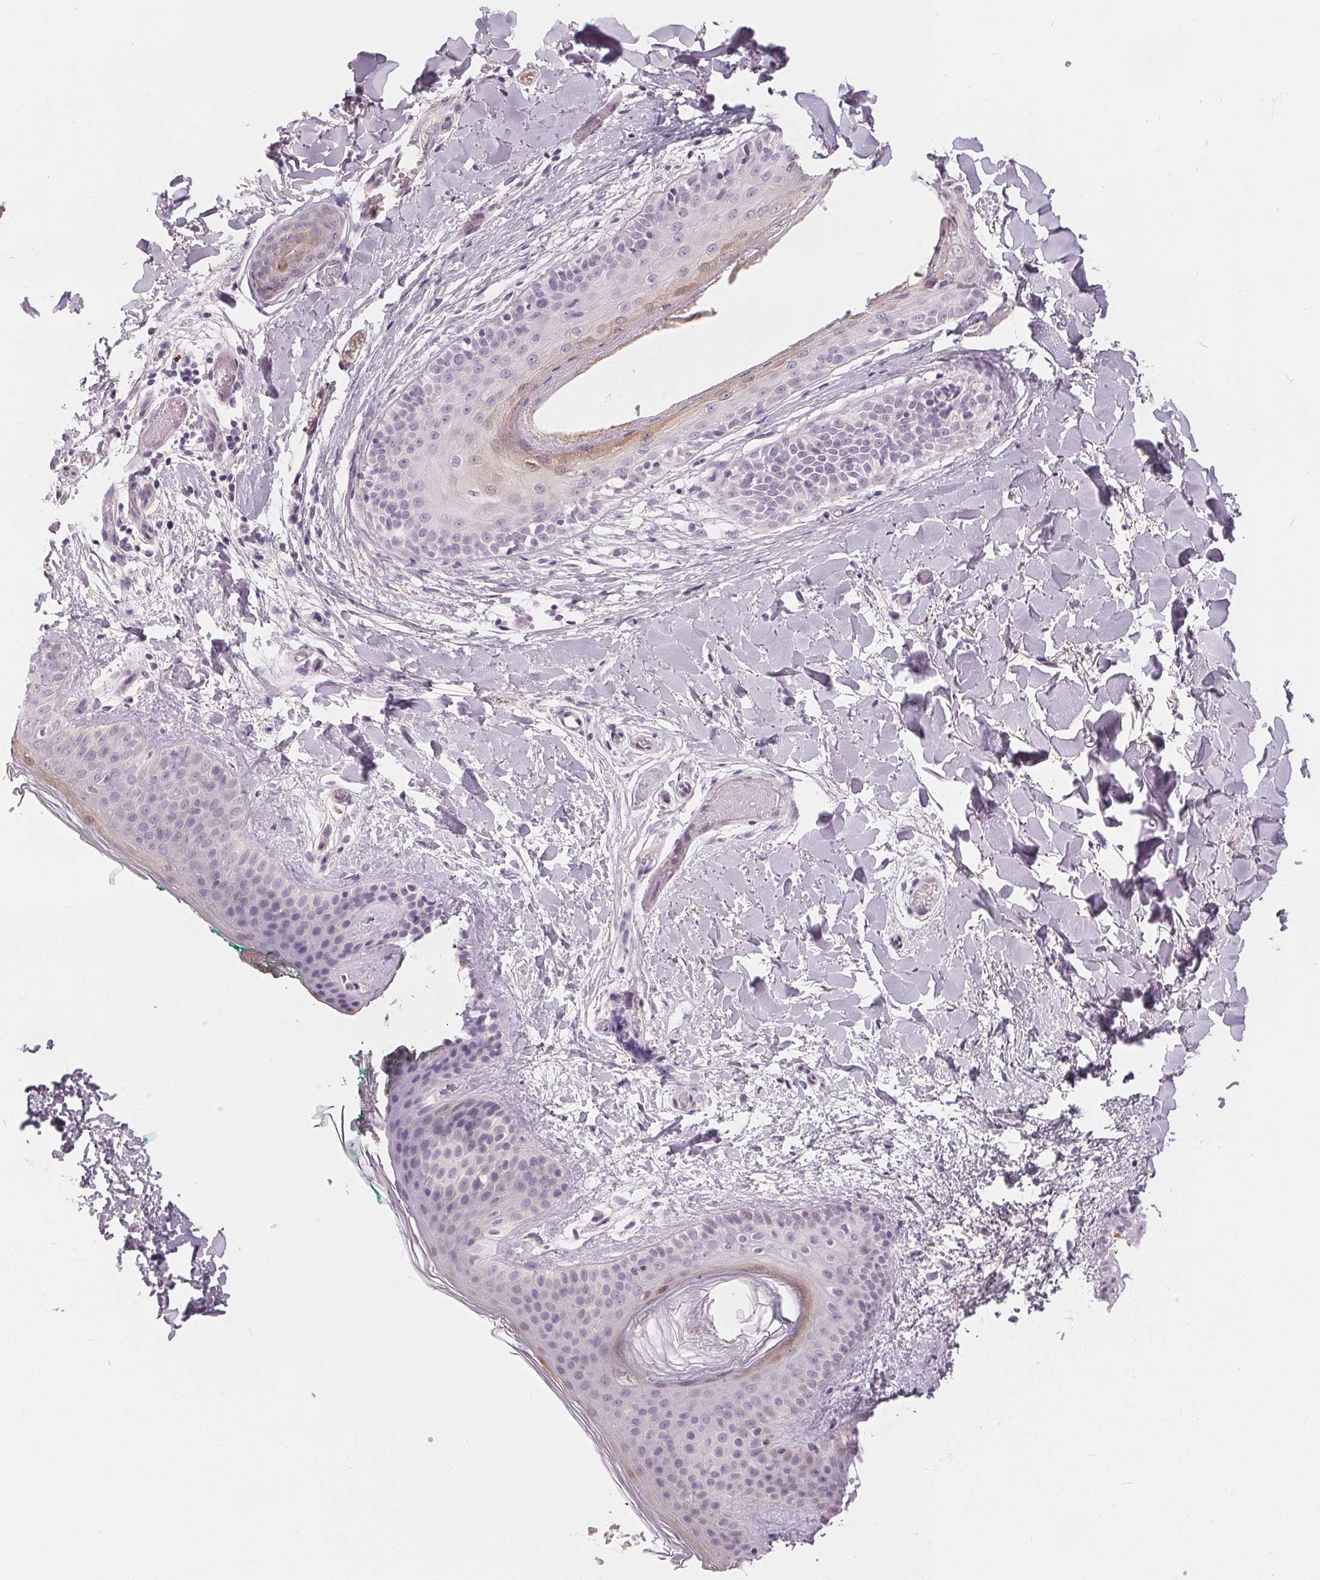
{"staining": {"intensity": "negative", "quantity": "none", "location": "none"}, "tissue": "skin", "cell_type": "Fibroblasts", "image_type": "normal", "snomed": [{"axis": "morphology", "description": "Normal tissue, NOS"}, {"axis": "topography", "description": "Skin"}], "caption": "Photomicrograph shows no significant protein staining in fibroblasts of normal skin. (DAB IHC visualized using brightfield microscopy, high magnification).", "gene": "HOPX", "patient": {"sex": "female", "age": 34}}